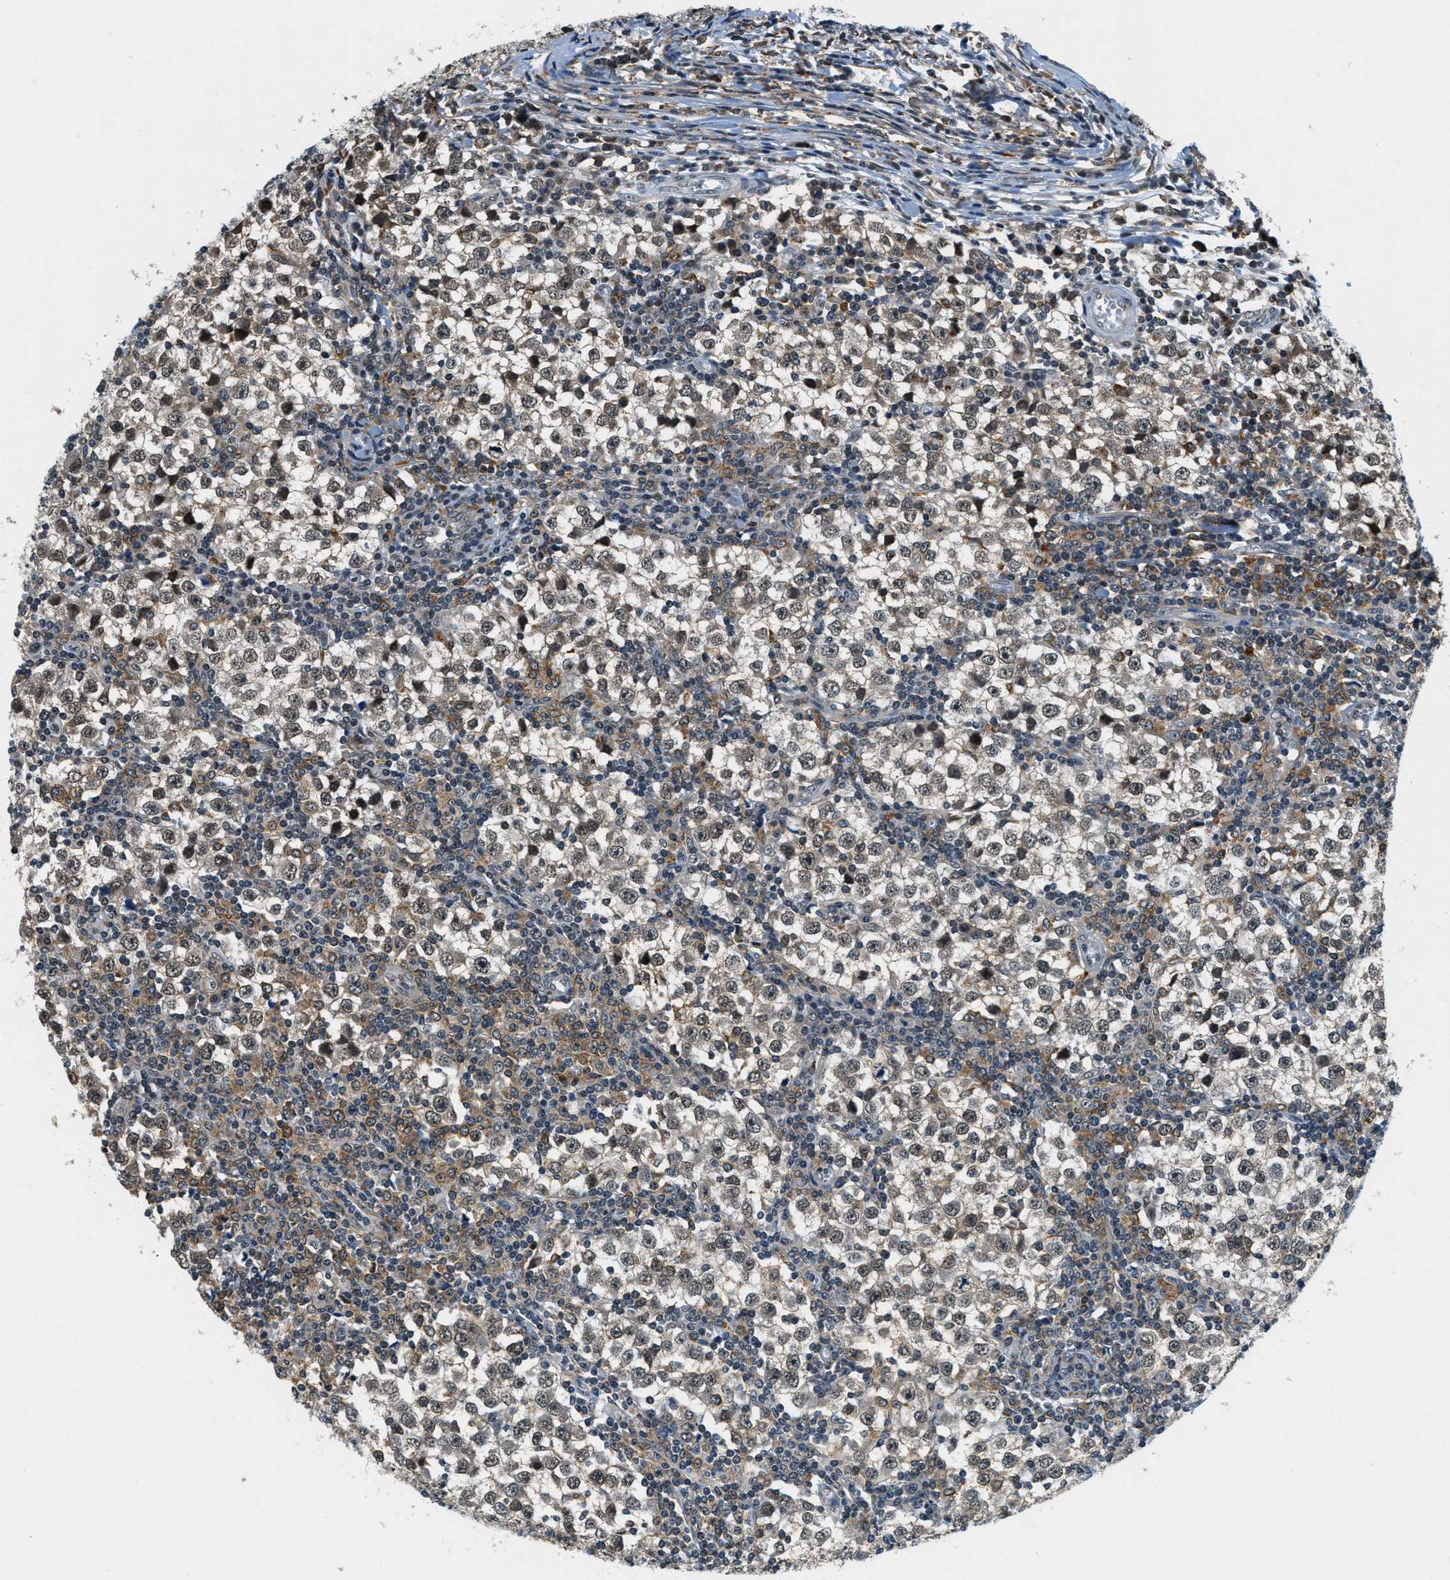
{"staining": {"intensity": "weak", "quantity": ">75%", "location": "nuclear"}, "tissue": "testis cancer", "cell_type": "Tumor cells", "image_type": "cancer", "snomed": [{"axis": "morphology", "description": "Seminoma, NOS"}, {"axis": "topography", "description": "Testis"}], "caption": "High-power microscopy captured an immunohistochemistry (IHC) histopathology image of testis cancer, revealing weak nuclear staining in about >75% of tumor cells.", "gene": "RAB11FIP1", "patient": {"sex": "male", "age": 65}}